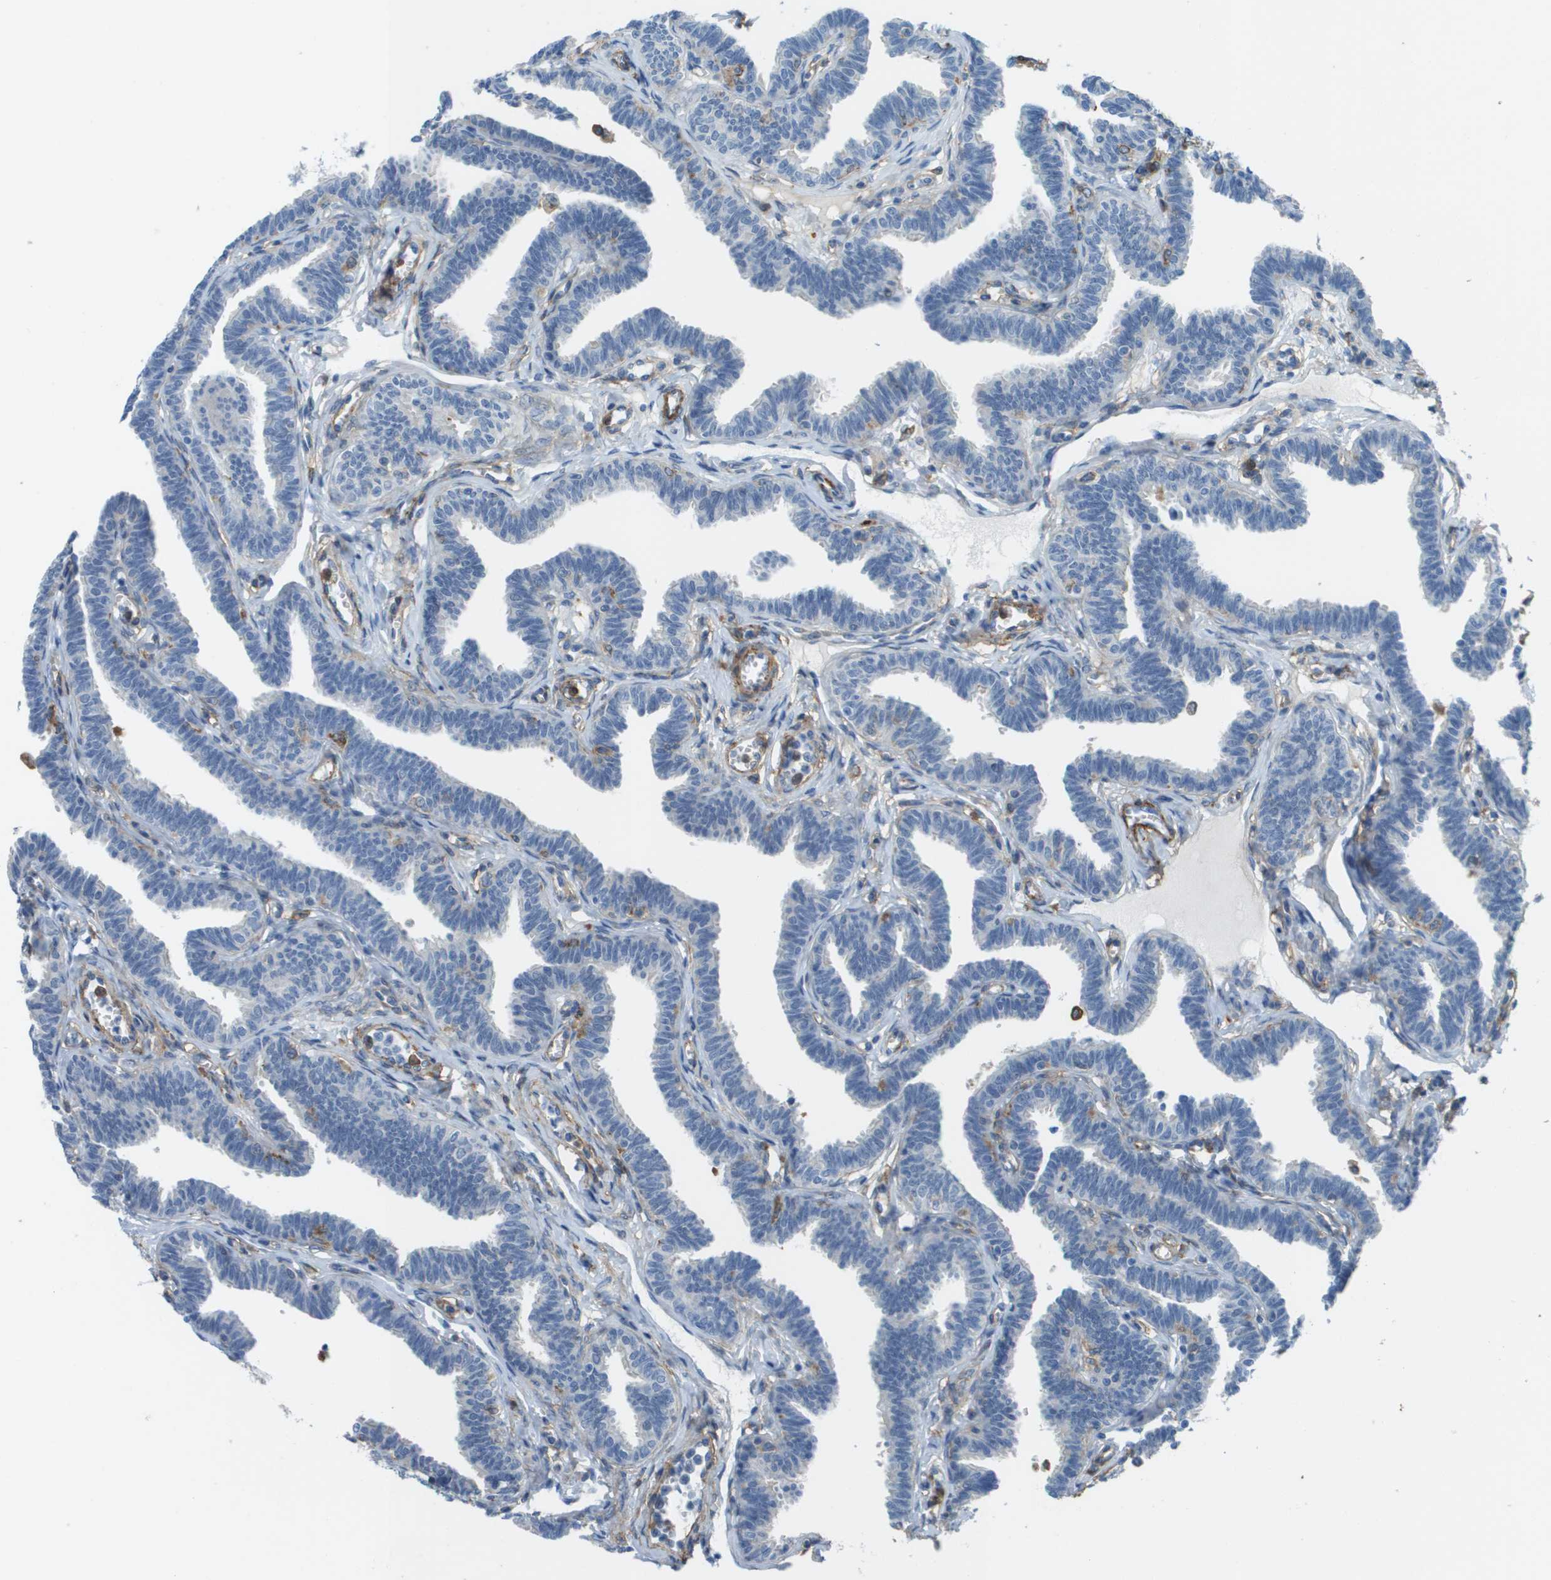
{"staining": {"intensity": "negative", "quantity": "none", "location": "none"}, "tissue": "fallopian tube", "cell_type": "Glandular cells", "image_type": "normal", "snomed": [{"axis": "morphology", "description": "Normal tissue, NOS"}, {"axis": "topography", "description": "Fallopian tube"}, {"axis": "topography", "description": "Ovary"}], "caption": "Immunohistochemistry (IHC) image of unremarkable human fallopian tube stained for a protein (brown), which exhibits no expression in glandular cells.", "gene": "ZBTB43", "patient": {"sex": "female", "age": 23}}